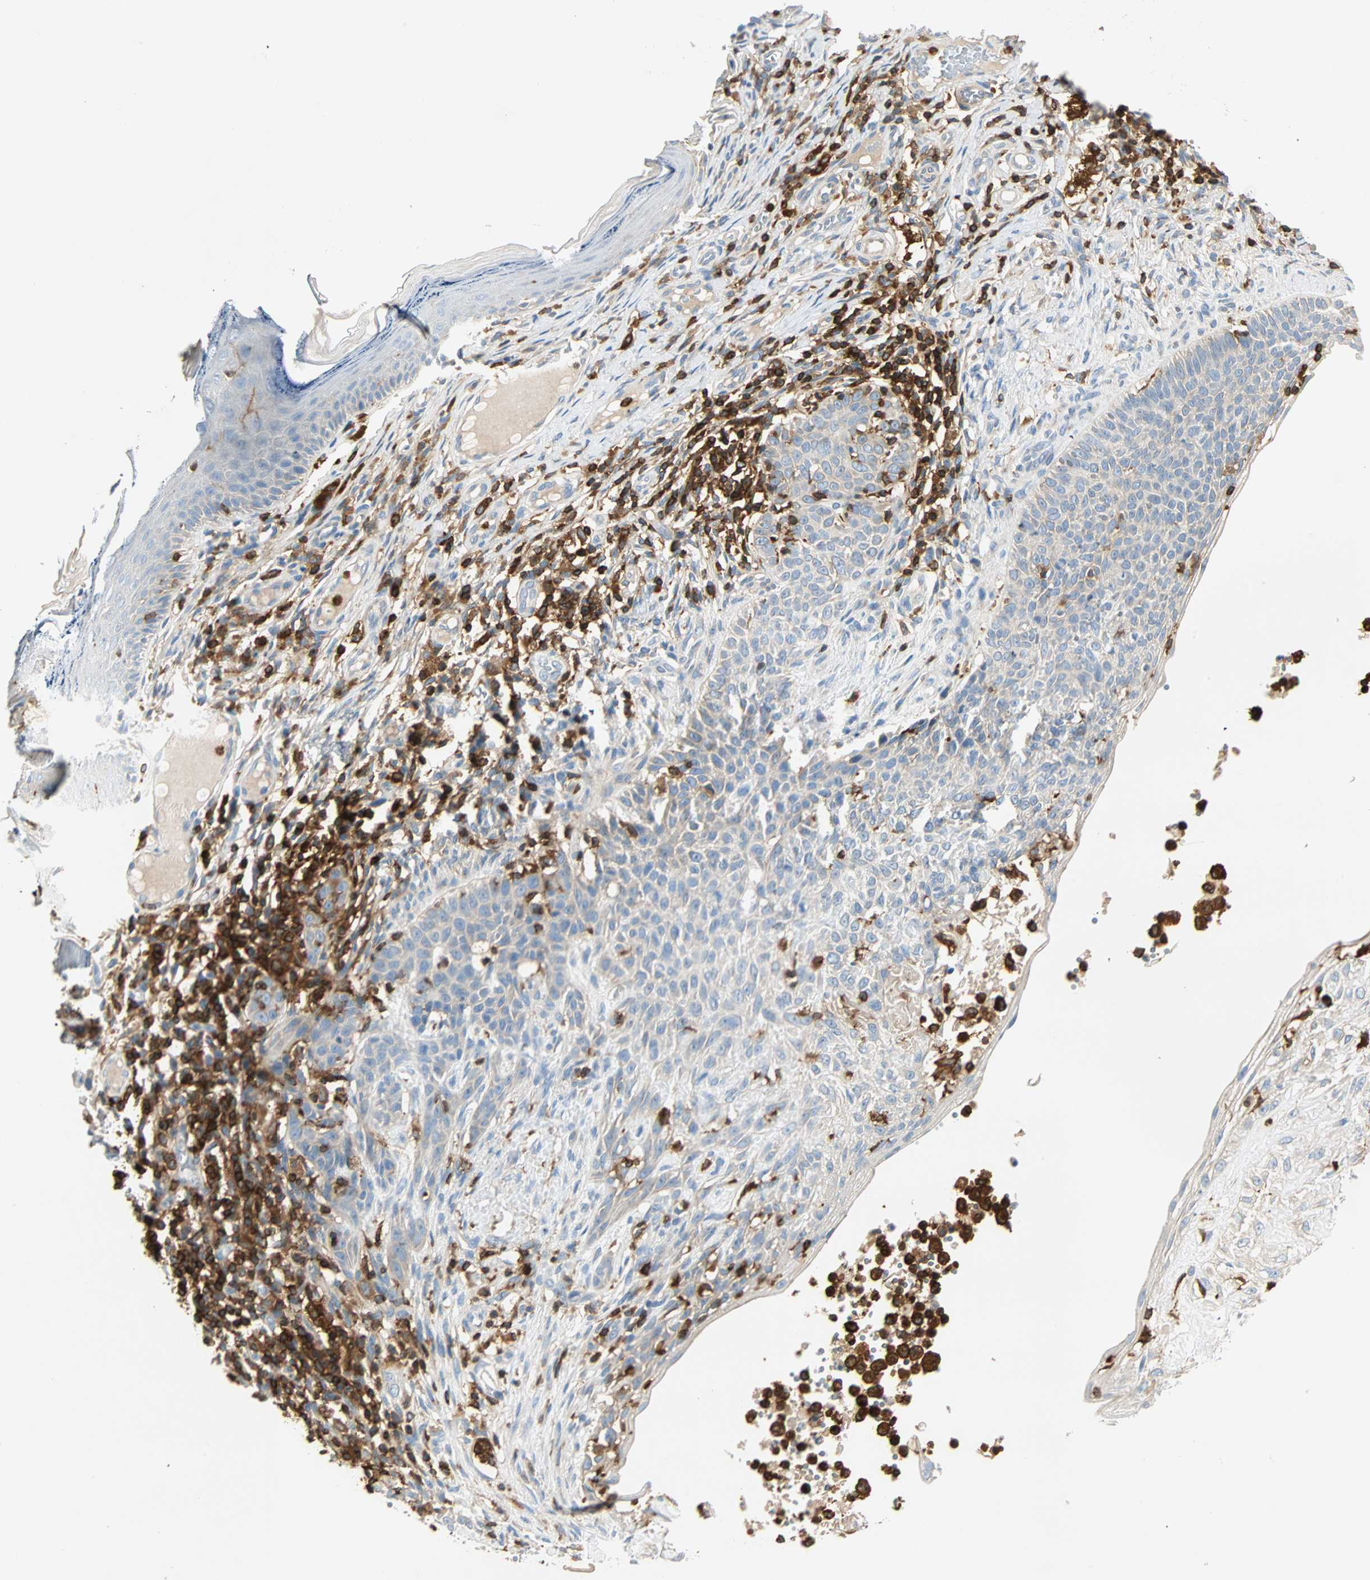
{"staining": {"intensity": "negative", "quantity": "none", "location": "none"}, "tissue": "skin cancer", "cell_type": "Tumor cells", "image_type": "cancer", "snomed": [{"axis": "morphology", "description": "Normal tissue, NOS"}, {"axis": "morphology", "description": "Basal cell carcinoma"}, {"axis": "topography", "description": "Skin"}], "caption": "Immunohistochemistry of human skin basal cell carcinoma demonstrates no staining in tumor cells.", "gene": "FMNL1", "patient": {"sex": "male", "age": 87}}